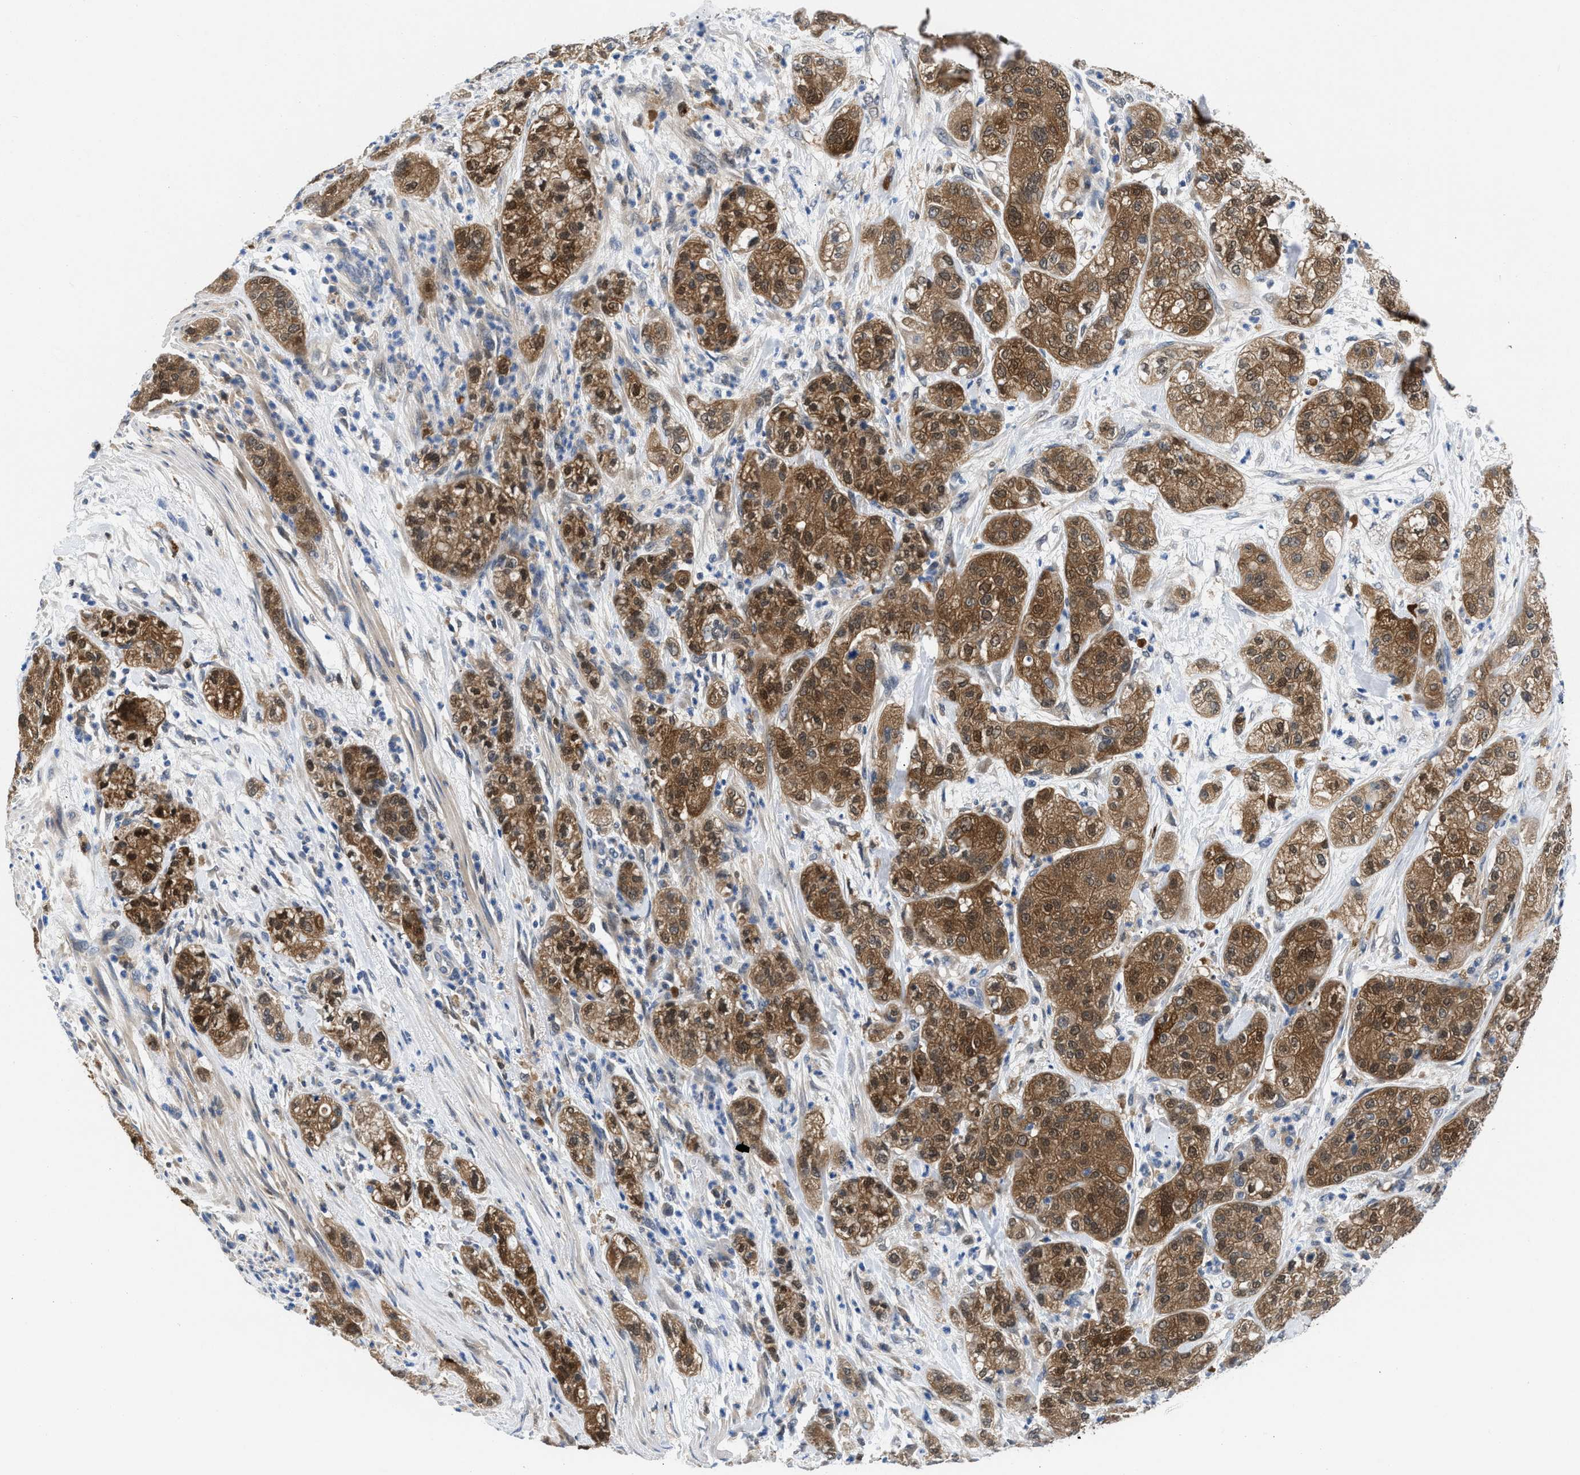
{"staining": {"intensity": "moderate", "quantity": ">75%", "location": "cytoplasmic/membranous,nuclear"}, "tissue": "pancreatic cancer", "cell_type": "Tumor cells", "image_type": "cancer", "snomed": [{"axis": "morphology", "description": "Adenocarcinoma, NOS"}, {"axis": "topography", "description": "Pancreas"}], "caption": "IHC of pancreatic cancer displays medium levels of moderate cytoplasmic/membranous and nuclear expression in approximately >75% of tumor cells. Using DAB (3,3'-diaminobenzidine) (brown) and hematoxylin (blue) stains, captured at high magnification using brightfield microscopy.", "gene": "CBR1", "patient": {"sex": "female", "age": 78}}